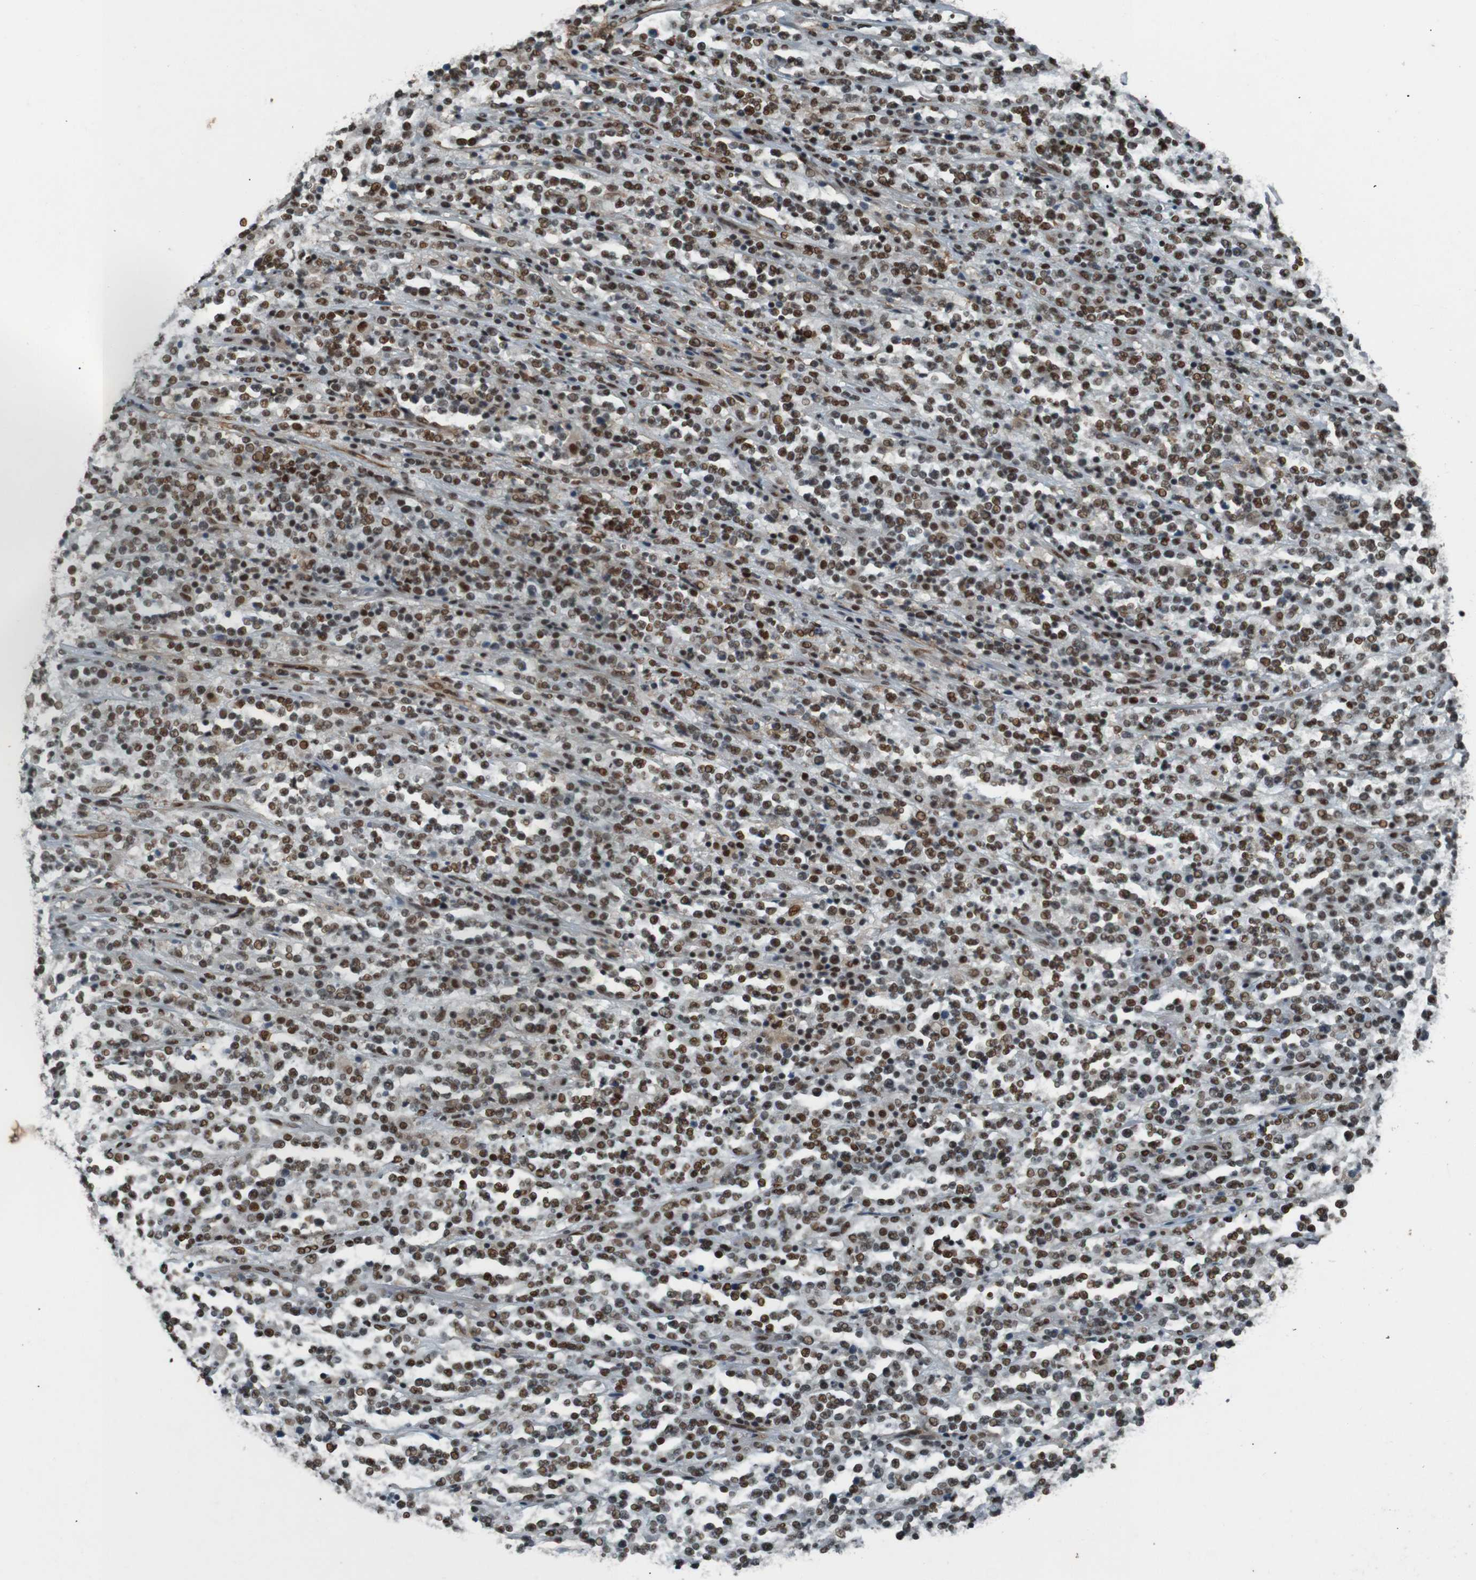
{"staining": {"intensity": "moderate", "quantity": ">75%", "location": "nuclear"}, "tissue": "lymphoma", "cell_type": "Tumor cells", "image_type": "cancer", "snomed": [{"axis": "morphology", "description": "Malignant lymphoma, non-Hodgkin's type, High grade"}, {"axis": "topography", "description": "Soft tissue"}], "caption": "The histopathology image reveals immunohistochemical staining of malignant lymphoma, non-Hodgkin's type (high-grade). There is moderate nuclear expression is seen in approximately >75% of tumor cells. (IHC, brightfield microscopy, high magnification).", "gene": "HEXIM1", "patient": {"sex": "male", "age": 18}}